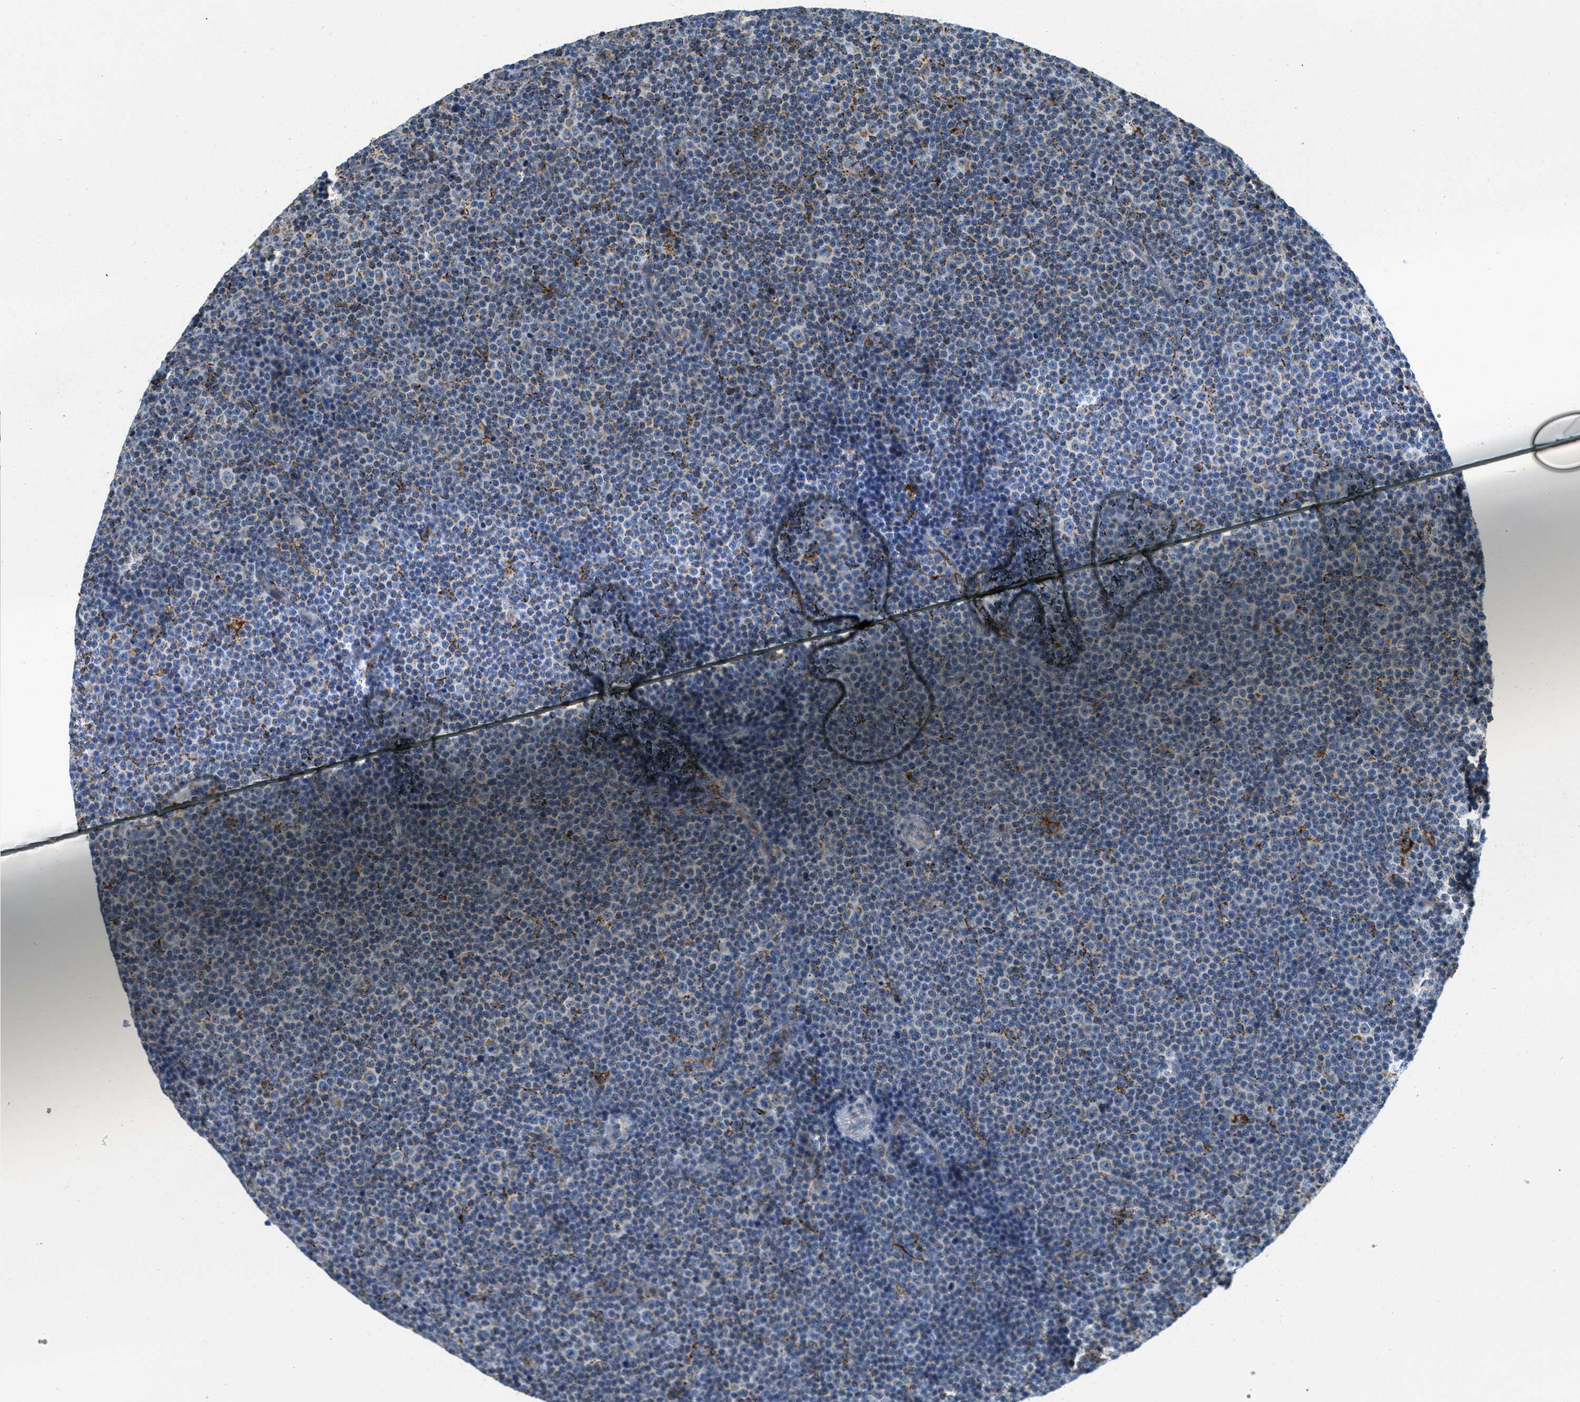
{"staining": {"intensity": "moderate", "quantity": "<25%", "location": "cytoplasmic/membranous"}, "tissue": "lymphoma", "cell_type": "Tumor cells", "image_type": "cancer", "snomed": [{"axis": "morphology", "description": "Malignant lymphoma, non-Hodgkin's type, Low grade"}, {"axis": "topography", "description": "Lymph node"}], "caption": "The photomicrograph displays immunohistochemical staining of lymphoma. There is moderate cytoplasmic/membranous staining is identified in about <25% of tumor cells. Nuclei are stained in blue.", "gene": "HLCS", "patient": {"sex": "female", "age": 67}}